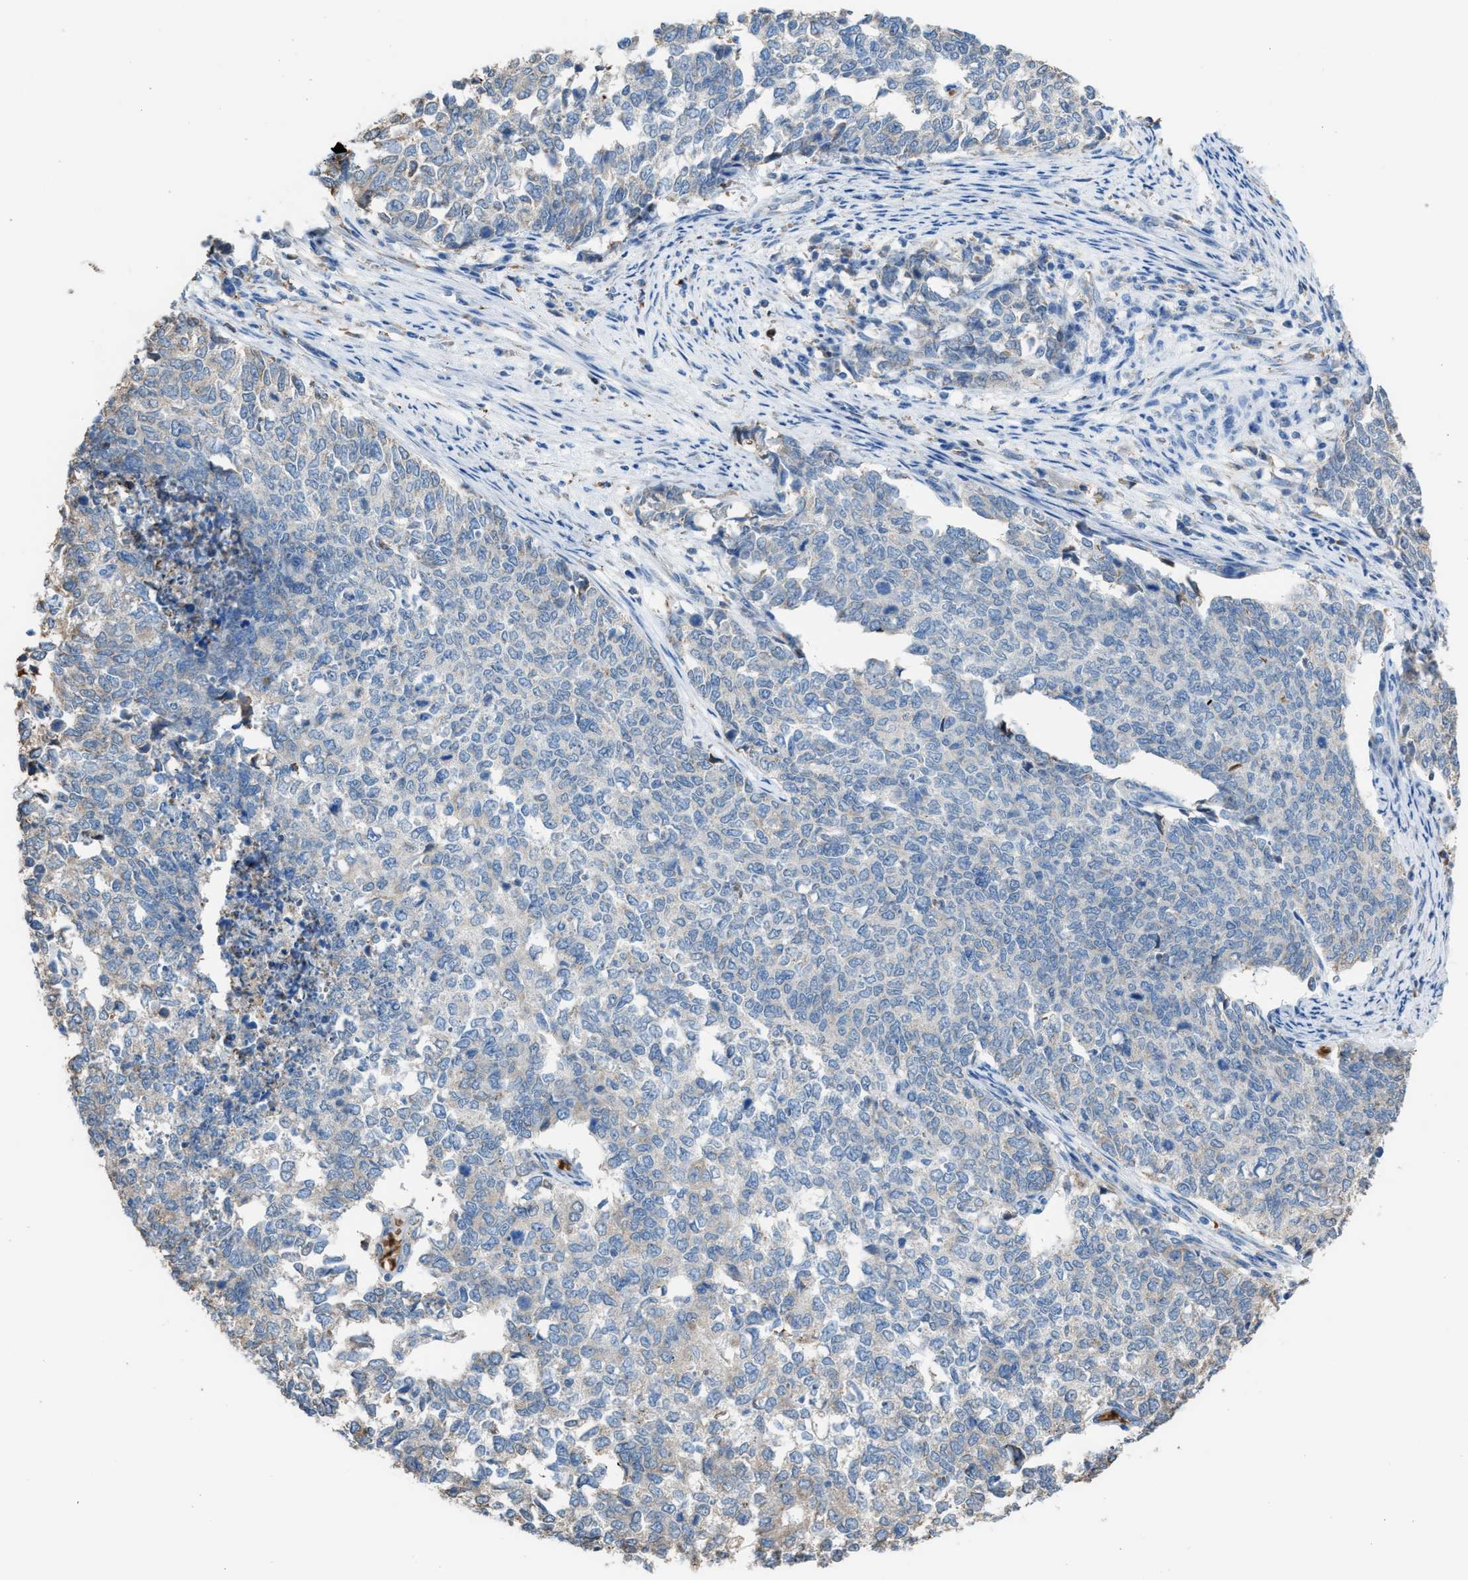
{"staining": {"intensity": "negative", "quantity": "none", "location": "none"}, "tissue": "cervical cancer", "cell_type": "Tumor cells", "image_type": "cancer", "snomed": [{"axis": "morphology", "description": "Squamous cell carcinoma, NOS"}, {"axis": "topography", "description": "Cervix"}], "caption": "Immunohistochemistry (IHC) histopathology image of neoplastic tissue: squamous cell carcinoma (cervical) stained with DAB (3,3'-diaminobenzidine) displays no significant protein expression in tumor cells.", "gene": "CA3", "patient": {"sex": "female", "age": 63}}